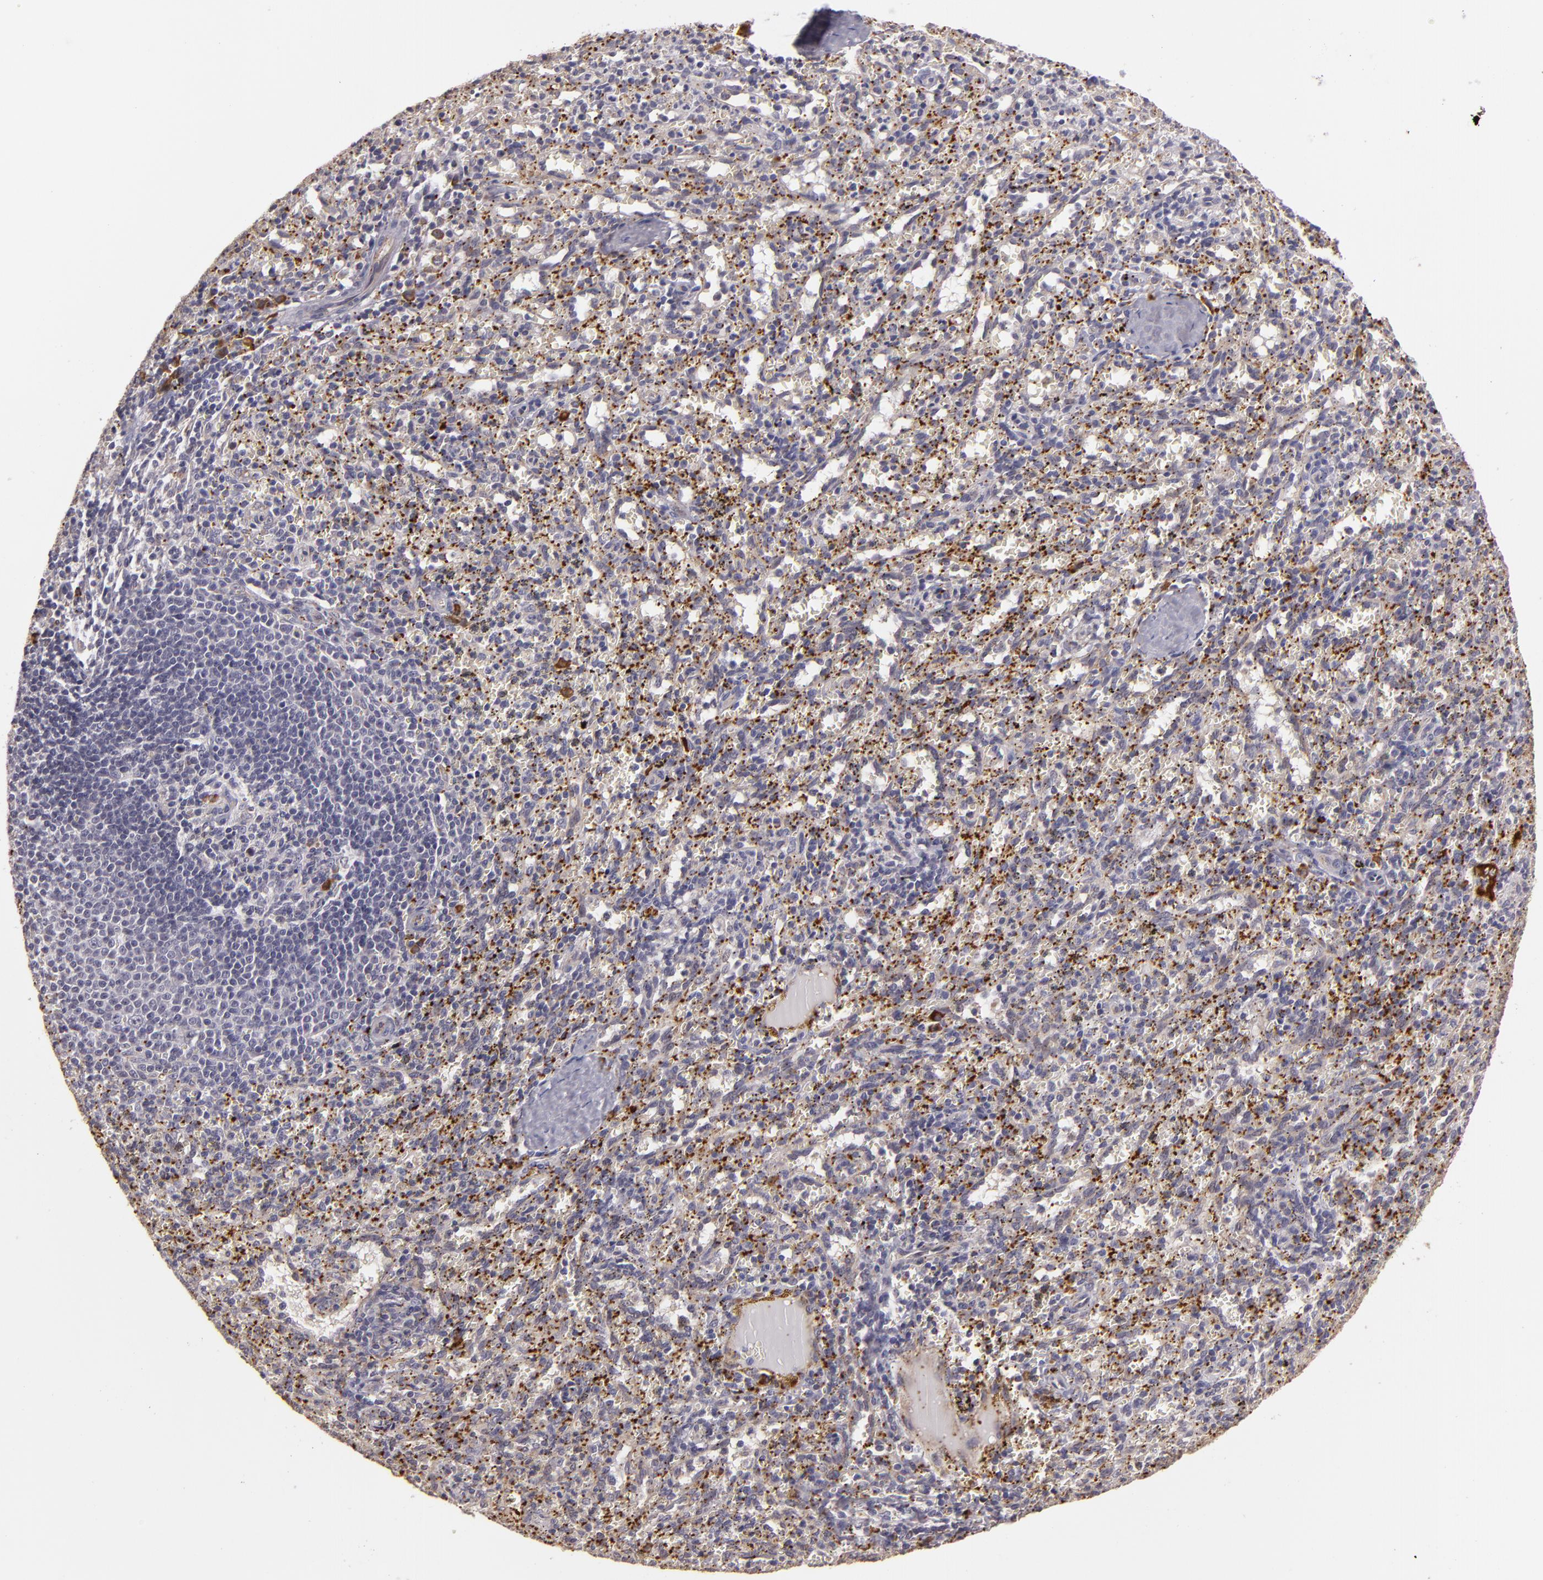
{"staining": {"intensity": "negative", "quantity": "none", "location": "none"}, "tissue": "spleen", "cell_type": "Cells in red pulp", "image_type": "normal", "snomed": [{"axis": "morphology", "description": "Normal tissue, NOS"}, {"axis": "topography", "description": "Spleen"}], "caption": "Immunohistochemical staining of normal spleen reveals no significant positivity in cells in red pulp.", "gene": "SYTL4", "patient": {"sex": "female", "age": 10}}